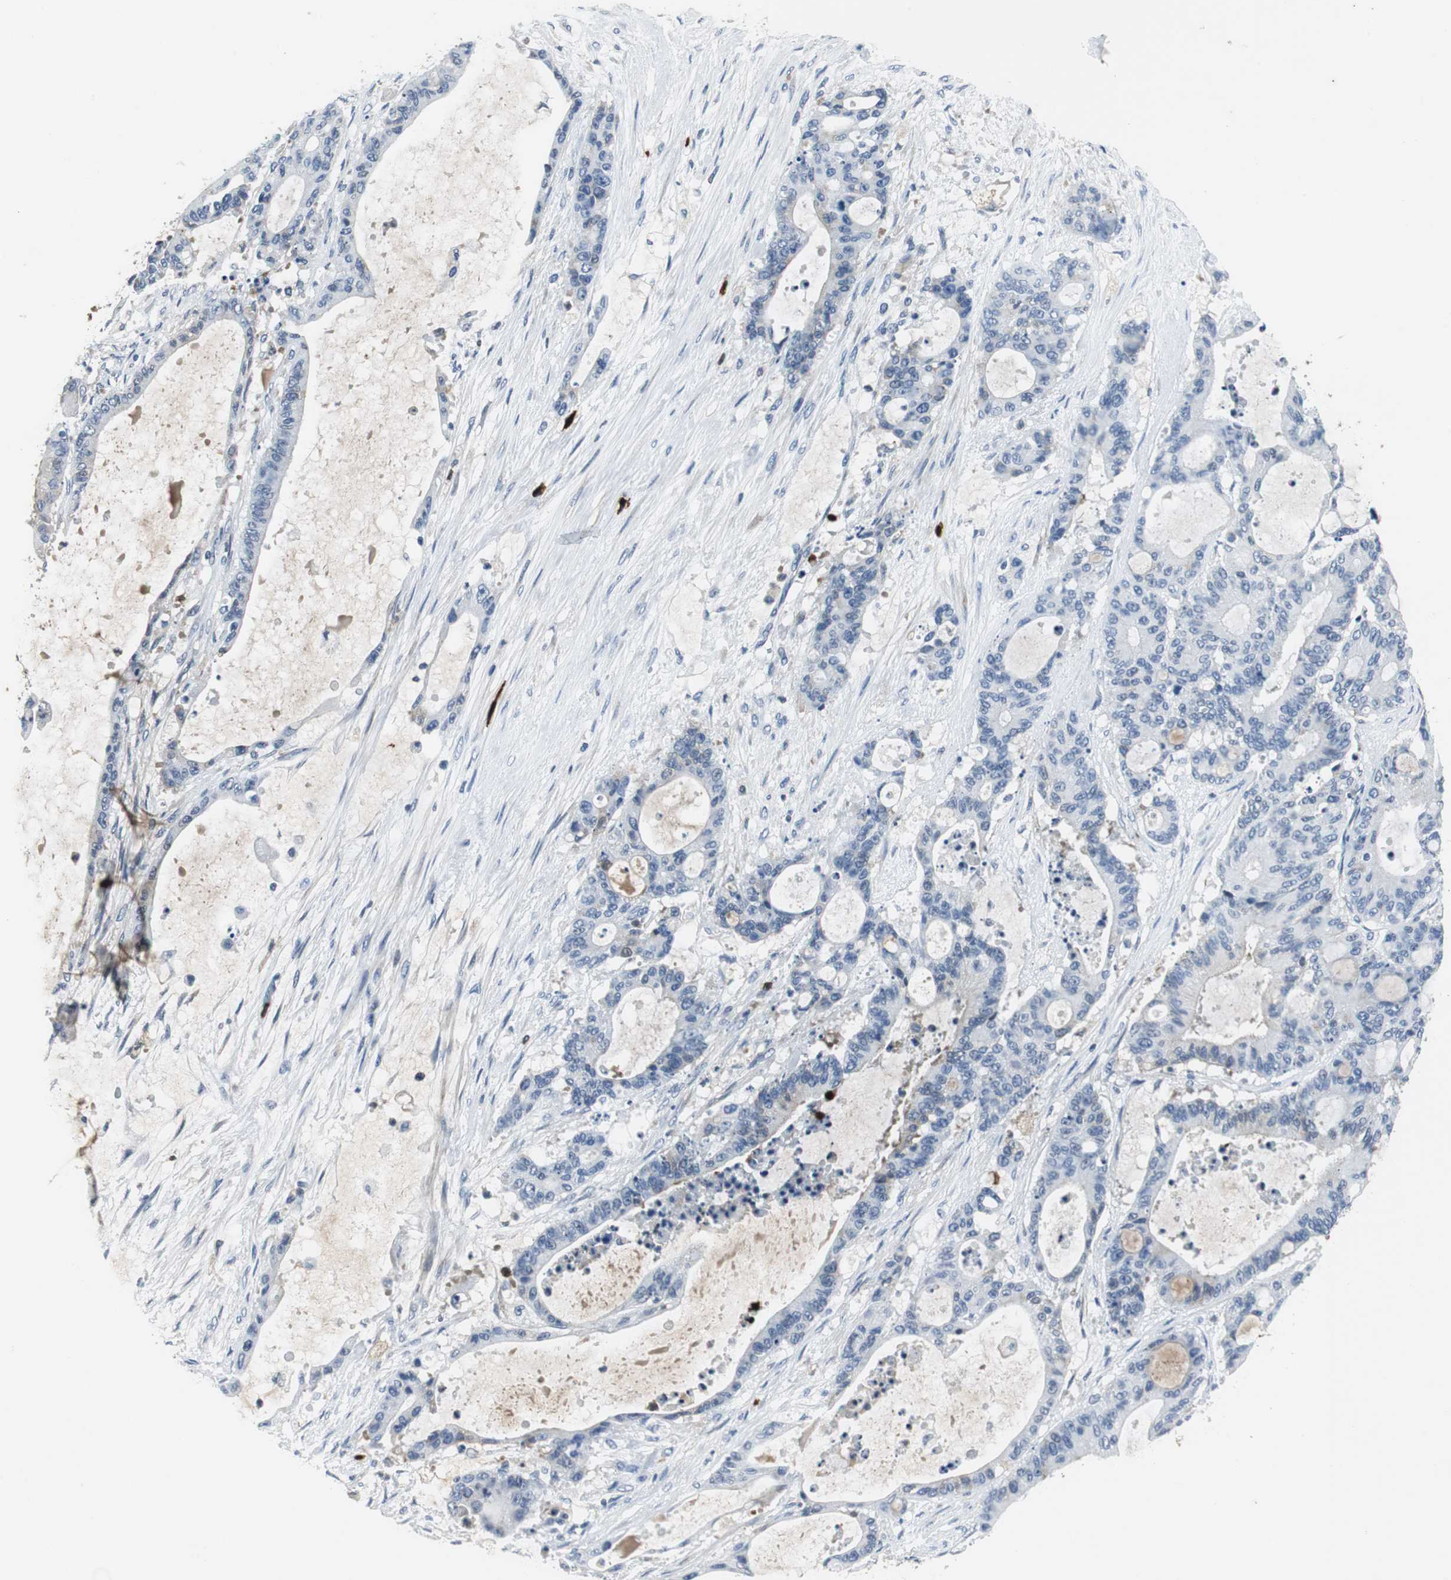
{"staining": {"intensity": "negative", "quantity": "none", "location": "none"}, "tissue": "liver cancer", "cell_type": "Tumor cells", "image_type": "cancer", "snomed": [{"axis": "morphology", "description": "Cholangiocarcinoma"}, {"axis": "topography", "description": "Liver"}], "caption": "DAB immunohistochemical staining of liver cancer (cholangiocarcinoma) demonstrates no significant staining in tumor cells.", "gene": "ORM1", "patient": {"sex": "female", "age": 73}}